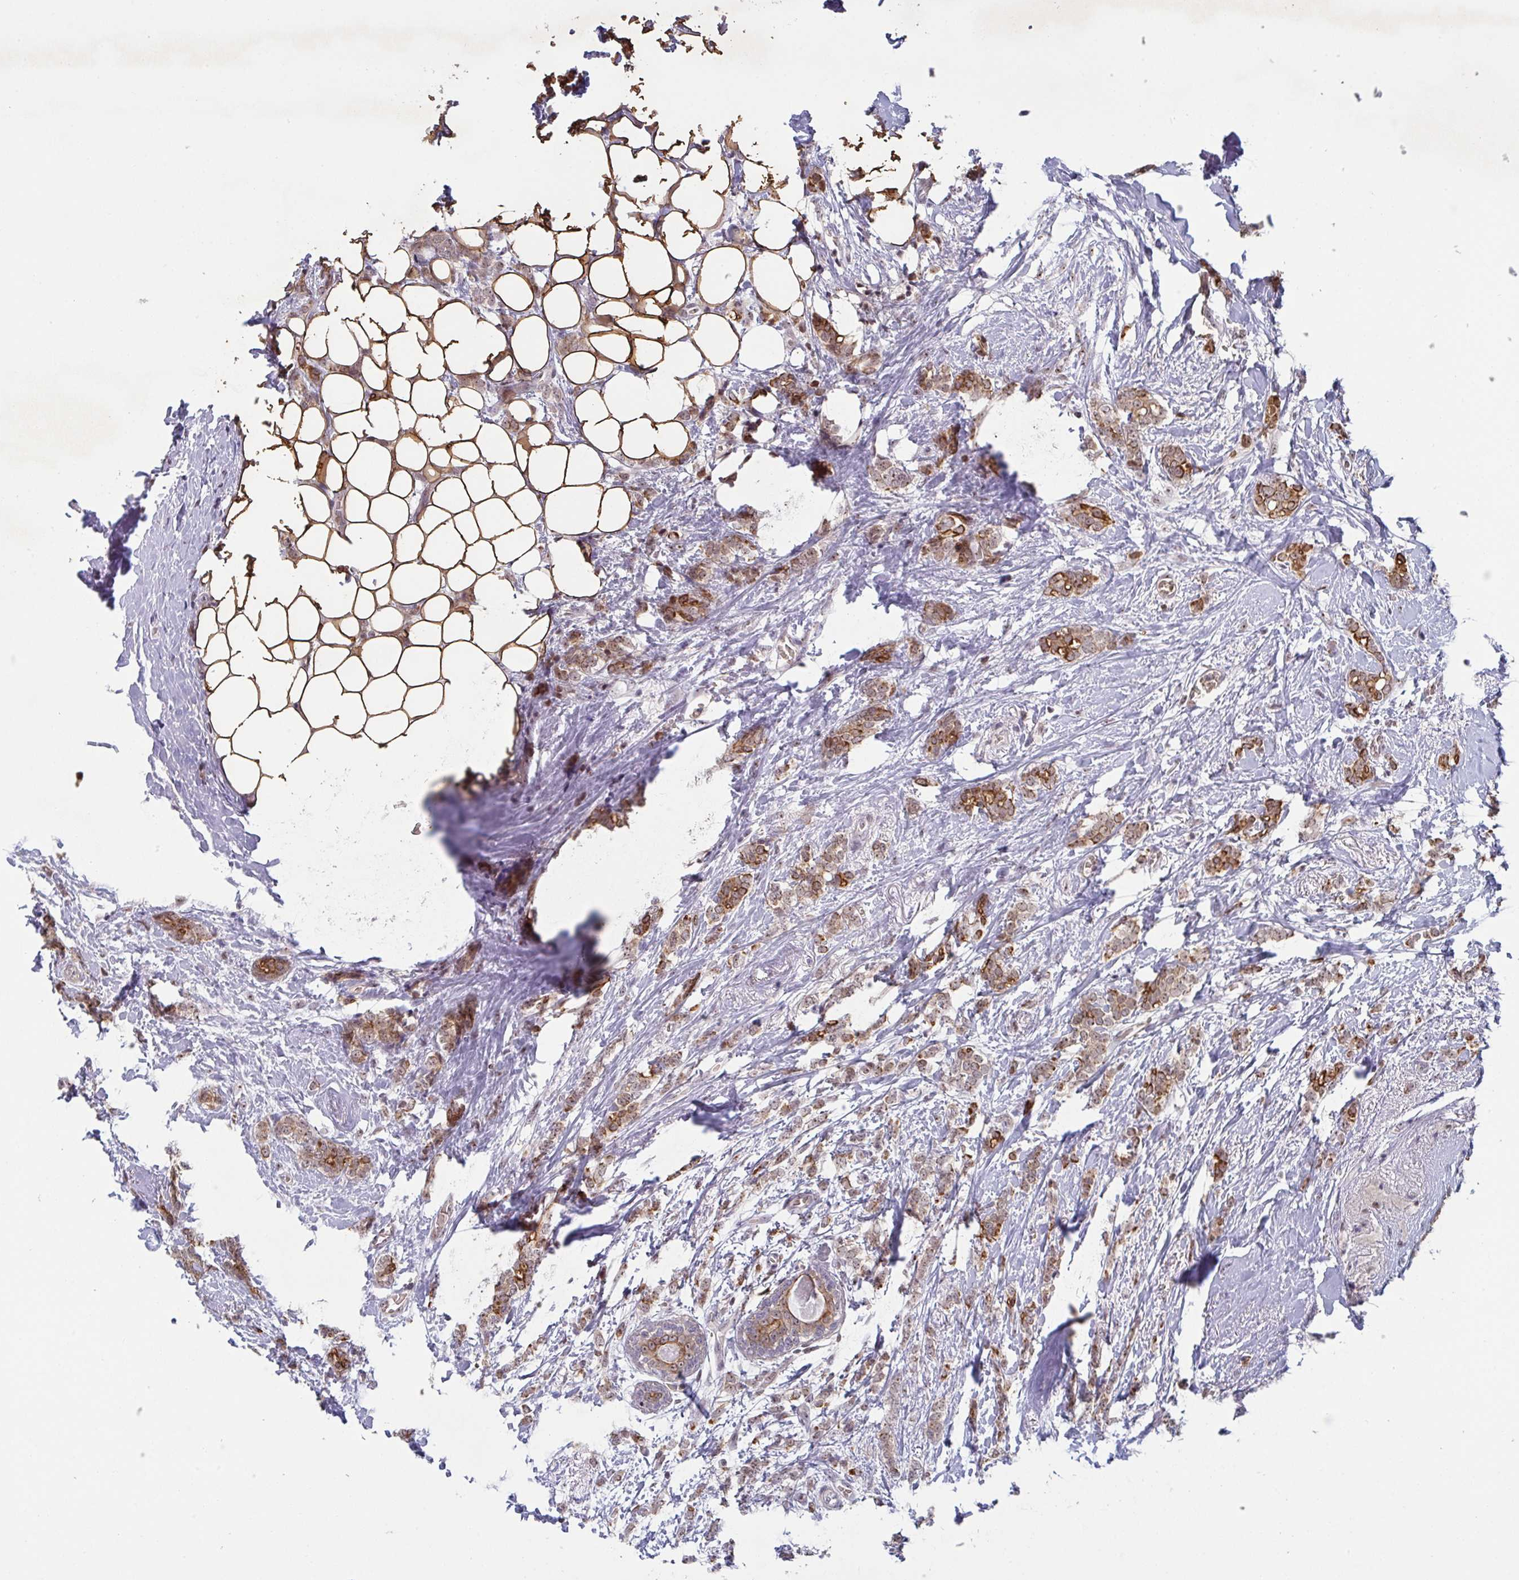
{"staining": {"intensity": "moderate", "quantity": ">75%", "location": "cytoplasmic/membranous"}, "tissue": "breast cancer", "cell_type": "Tumor cells", "image_type": "cancer", "snomed": [{"axis": "morphology", "description": "Normal tissue, NOS"}, {"axis": "morphology", "description": "Duct carcinoma"}, {"axis": "topography", "description": "Breast"}], "caption": "IHC photomicrograph of human breast invasive ductal carcinoma stained for a protein (brown), which reveals medium levels of moderate cytoplasmic/membranous expression in approximately >75% of tumor cells.", "gene": "NLRP13", "patient": {"sex": "female", "age": 77}}